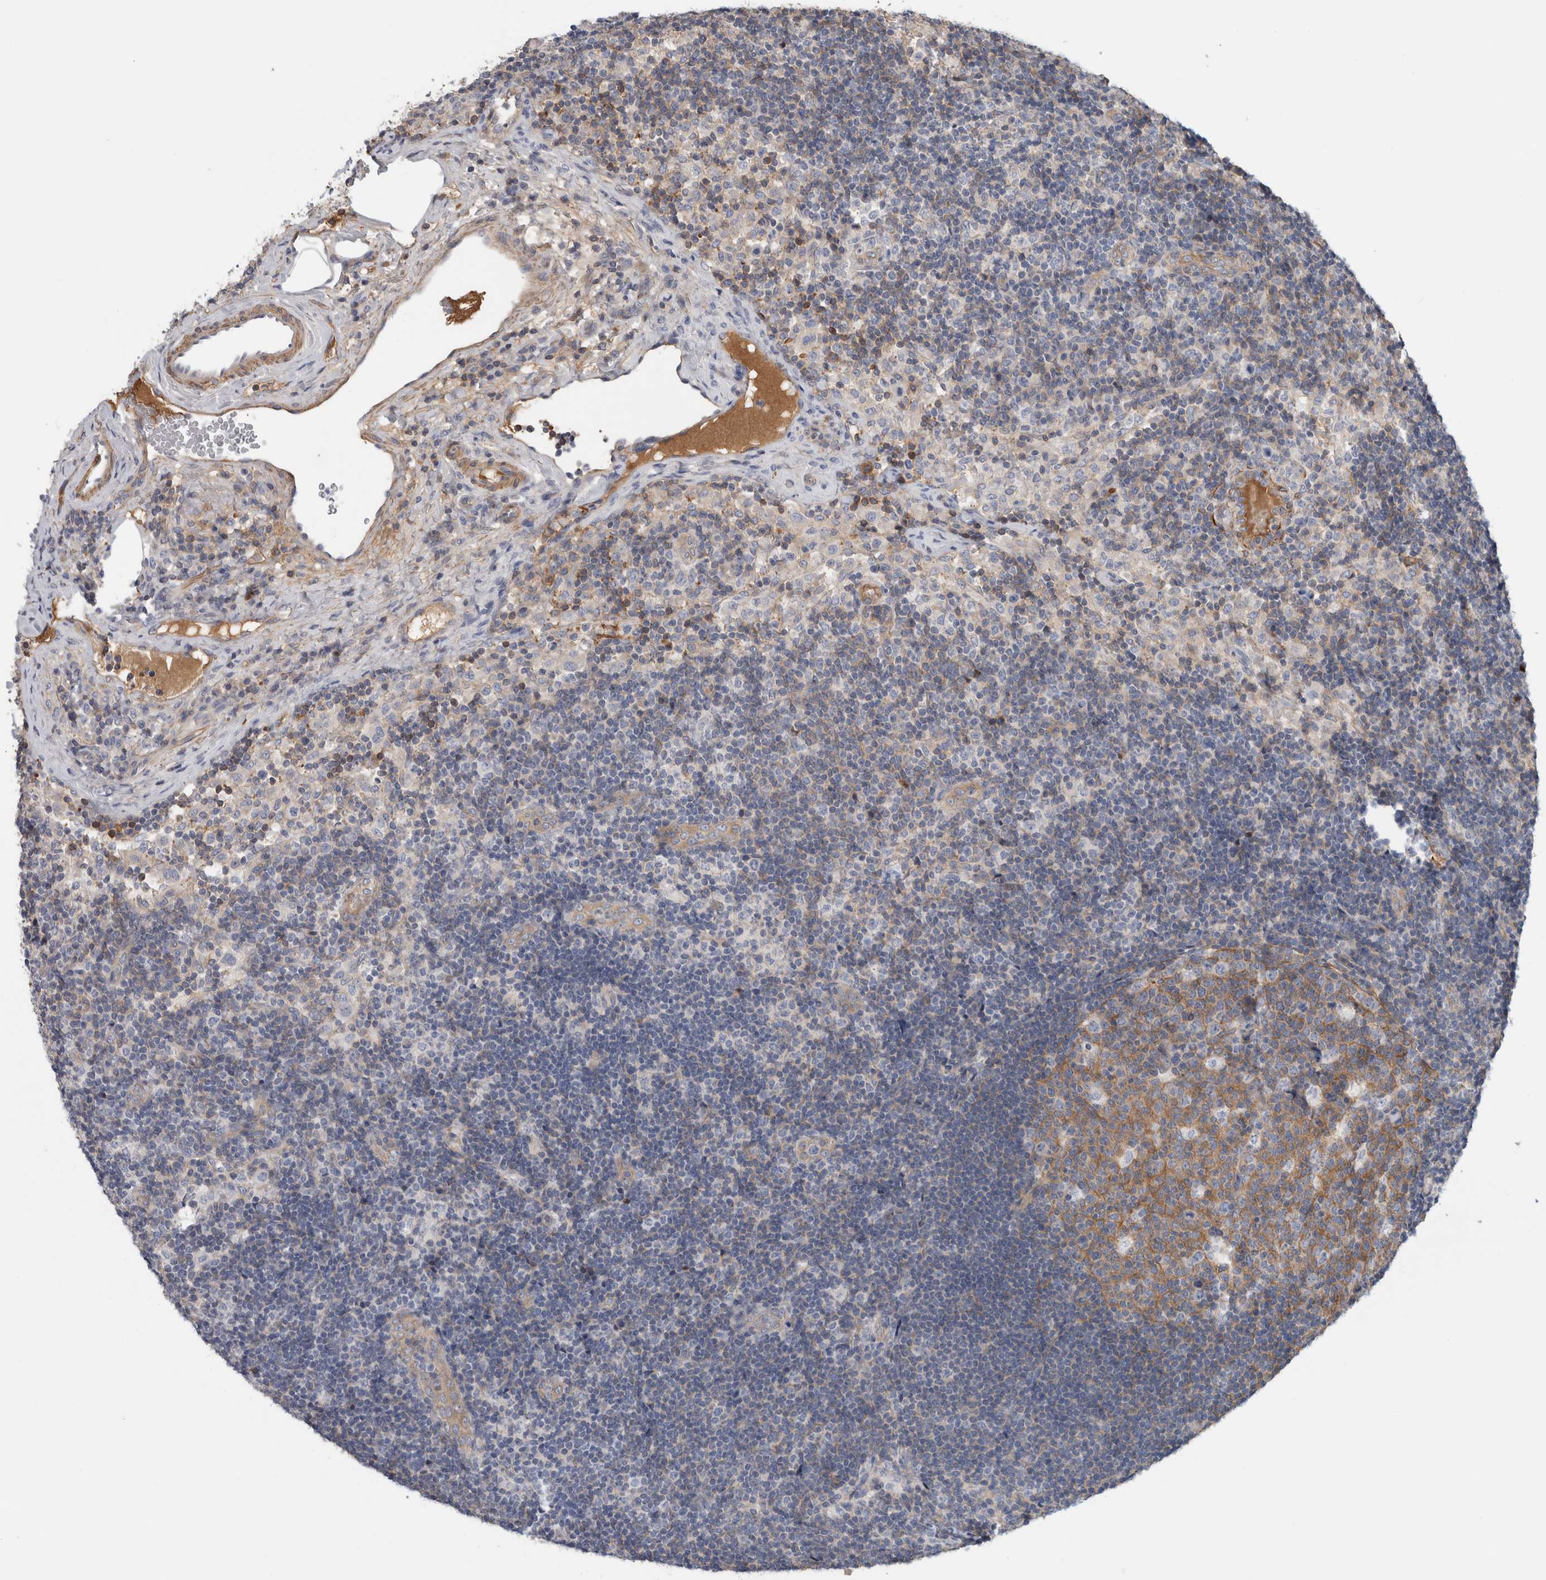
{"staining": {"intensity": "moderate", "quantity": "25%-75%", "location": "cytoplasmic/membranous"}, "tissue": "lymph node", "cell_type": "Germinal center cells", "image_type": "normal", "snomed": [{"axis": "morphology", "description": "Normal tissue, NOS"}, {"axis": "topography", "description": "Lymph node"}], "caption": "Lymph node stained with a brown dye demonstrates moderate cytoplasmic/membranous positive positivity in approximately 25%-75% of germinal center cells.", "gene": "CFI", "patient": {"sex": "female", "age": 22}}